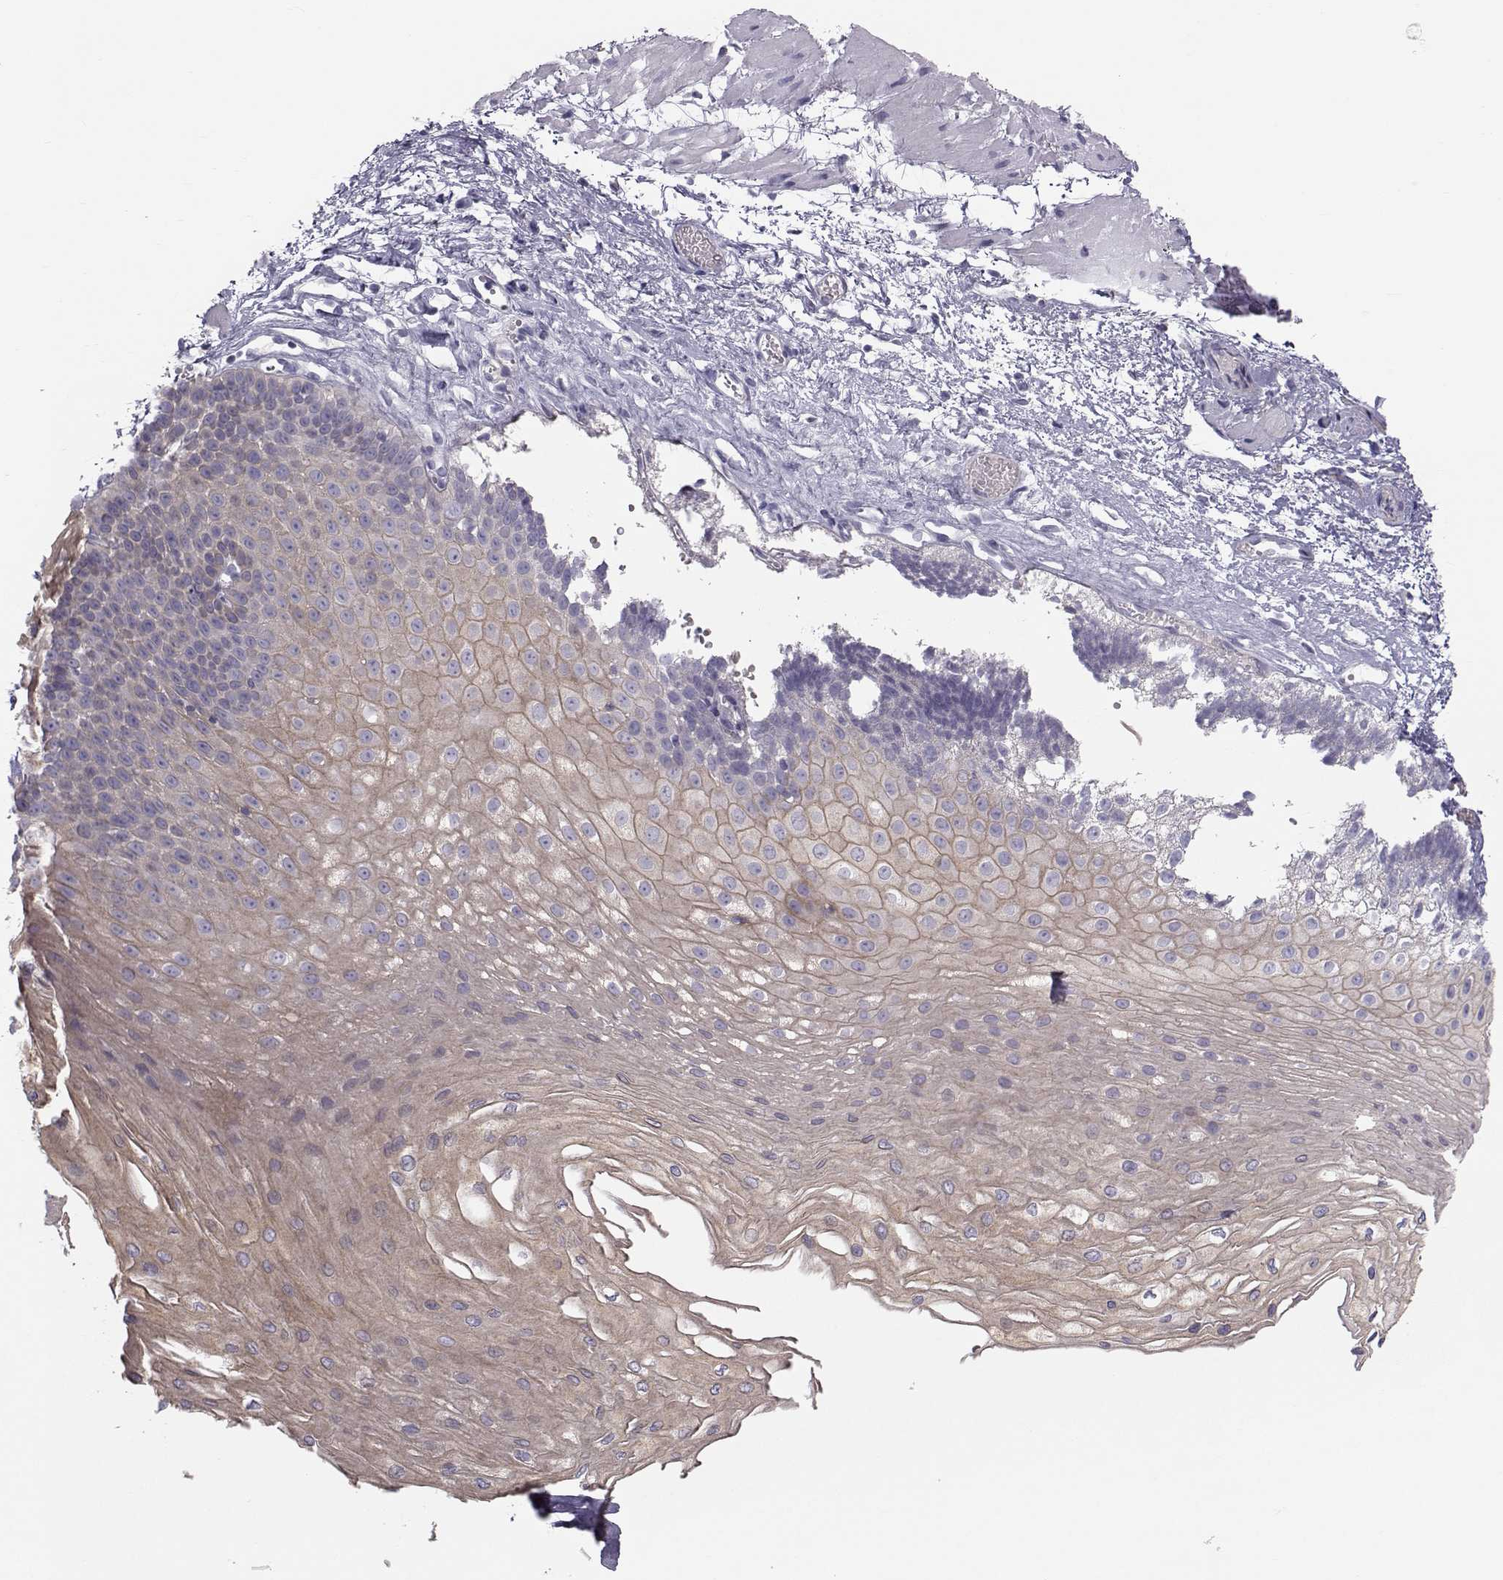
{"staining": {"intensity": "weak", "quantity": ">75%", "location": "cytoplasmic/membranous"}, "tissue": "esophagus", "cell_type": "Squamous epithelial cells", "image_type": "normal", "snomed": [{"axis": "morphology", "description": "Normal tissue, NOS"}, {"axis": "topography", "description": "Esophagus"}], "caption": "Immunohistochemistry micrograph of normal esophagus stained for a protein (brown), which displays low levels of weak cytoplasmic/membranous staining in about >75% of squamous epithelial cells.", "gene": "GARIN3", "patient": {"sex": "female", "age": 62}}